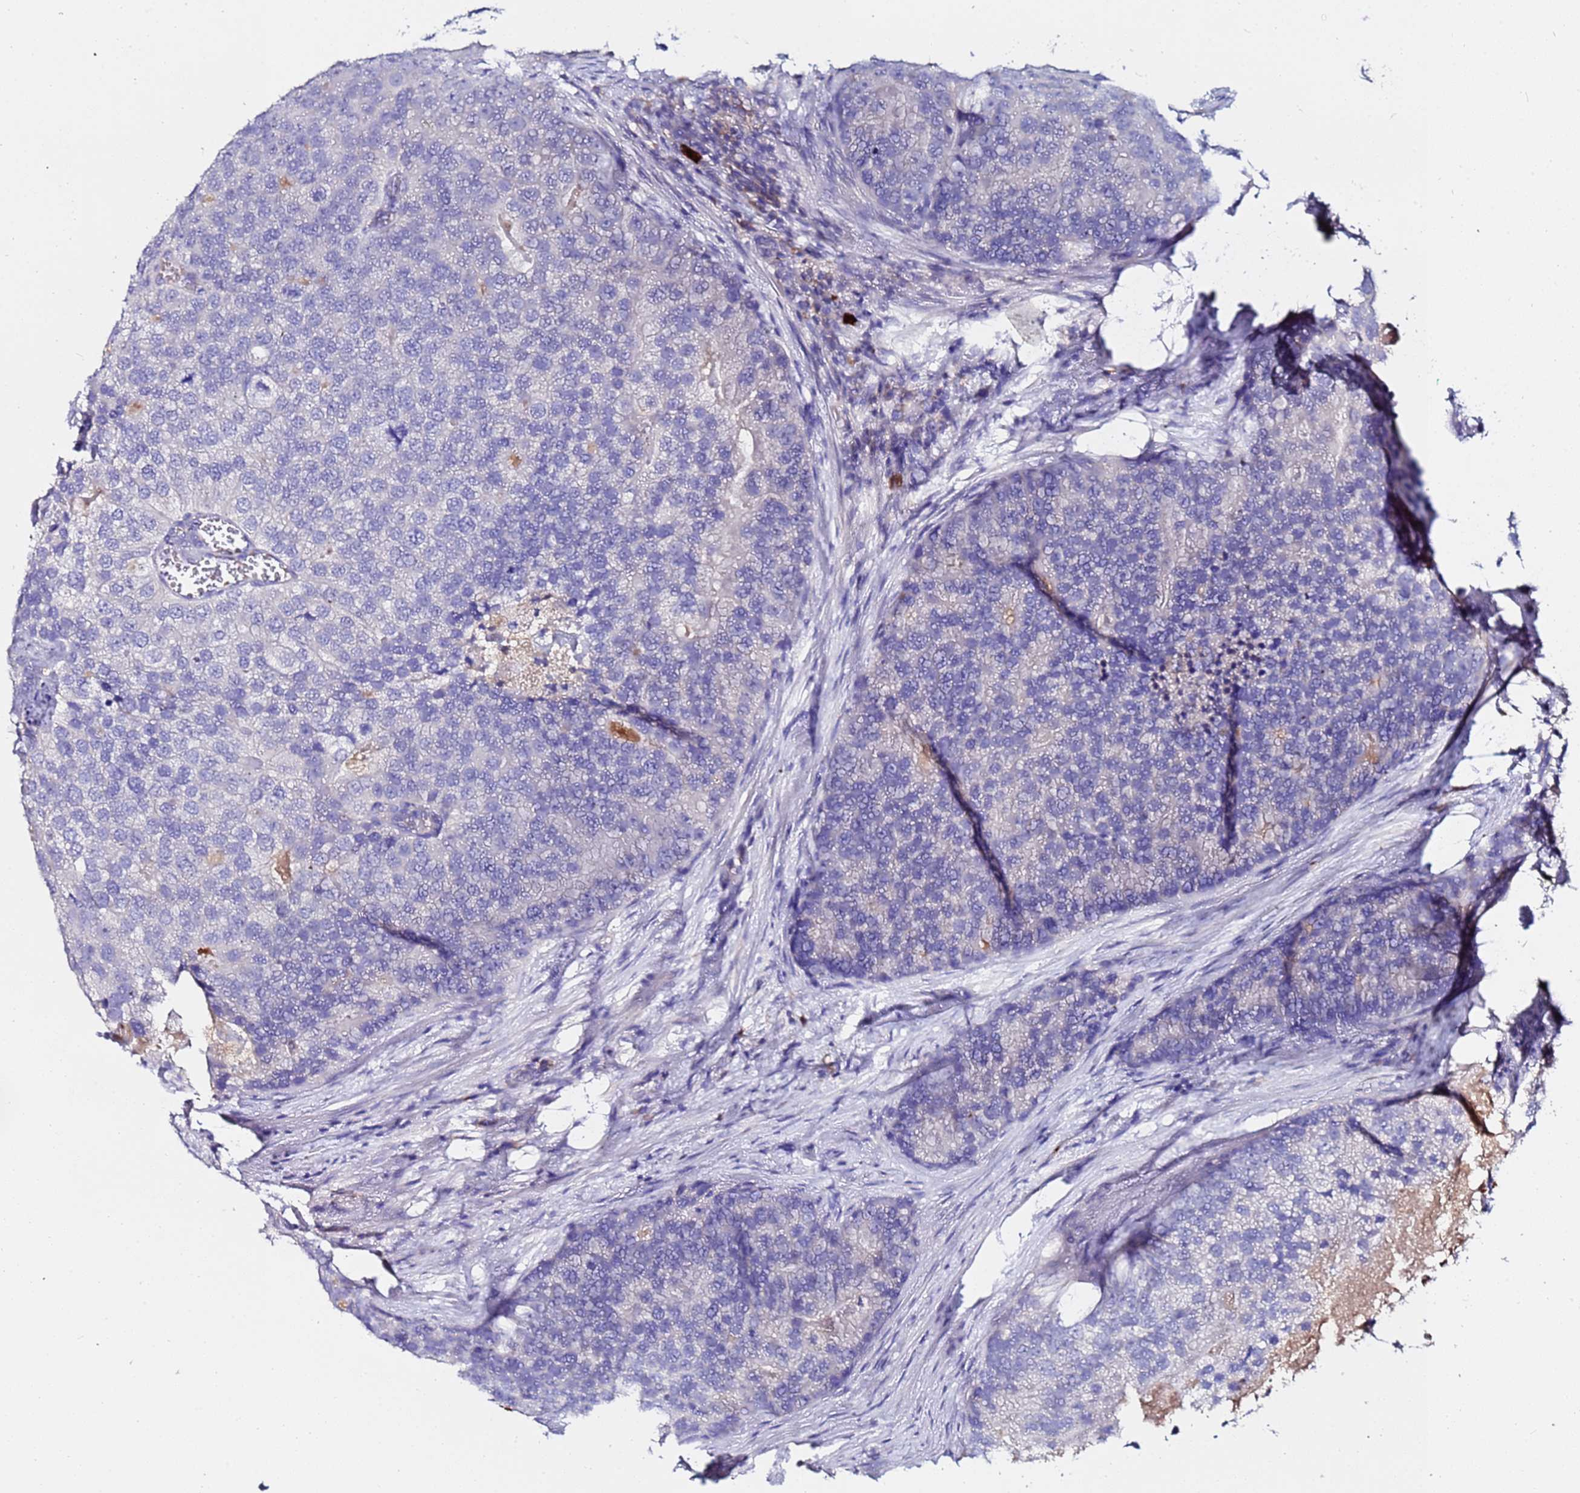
{"staining": {"intensity": "negative", "quantity": "none", "location": "none"}, "tissue": "prostate cancer", "cell_type": "Tumor cells", "image_type": "cancer", "snomed": [{"axis": "morphology", "description": "Adenocarcinoma, High grade"}, {"axis": "topography", "description": "Prostate"}], "caption": "High magnification brightfield microscopy of prostate high-grade adenocarcinoma stained with DAB (brown) and counterstained with hematoxylin (blue): tumor cells show no significant staining.", "gene": "TUBAL3", "patient": {"sex": "male", "age": 62}}